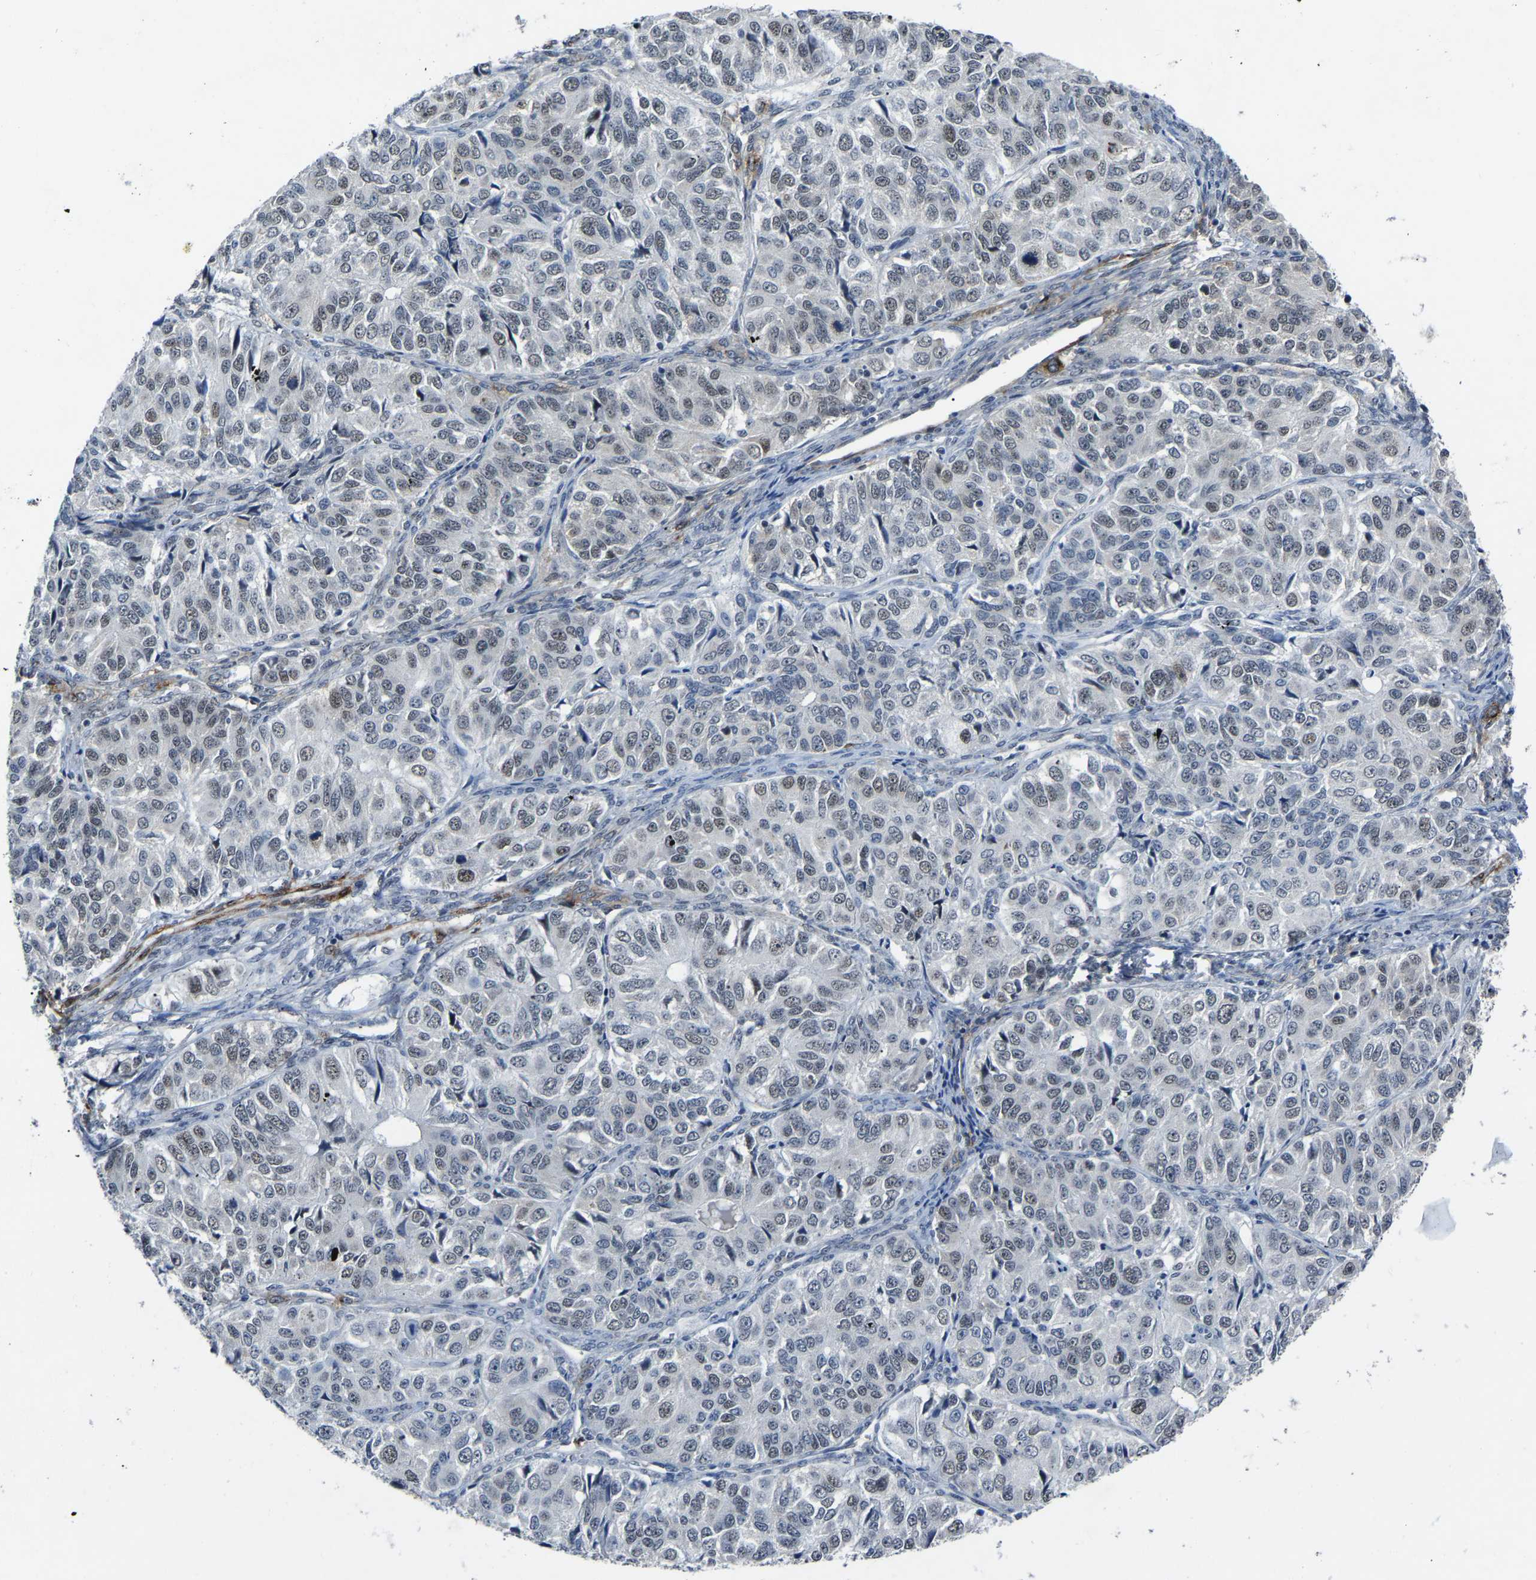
{"staining": {"intensity": "weak", "quantity": "25%-75%", "location": "nuclear"}, "tissue": "ovarian cancer", "cell_type": "Tumor cells", "image_type": "cancer", "snomed": [{"axis": "morphology", "description": "Carcinoma, endometroid"}, {"axis": "topography", "description": "Ovary"}], "caption": "Ovarian cancer (endometroid carcinoma) was stained to show a protein in brown. There is low levels of weak nuclear staining in approximately 25%-75% of tumor cells.", "gene": "DDX5", "patient": {"sex": "female", "age": 51}}